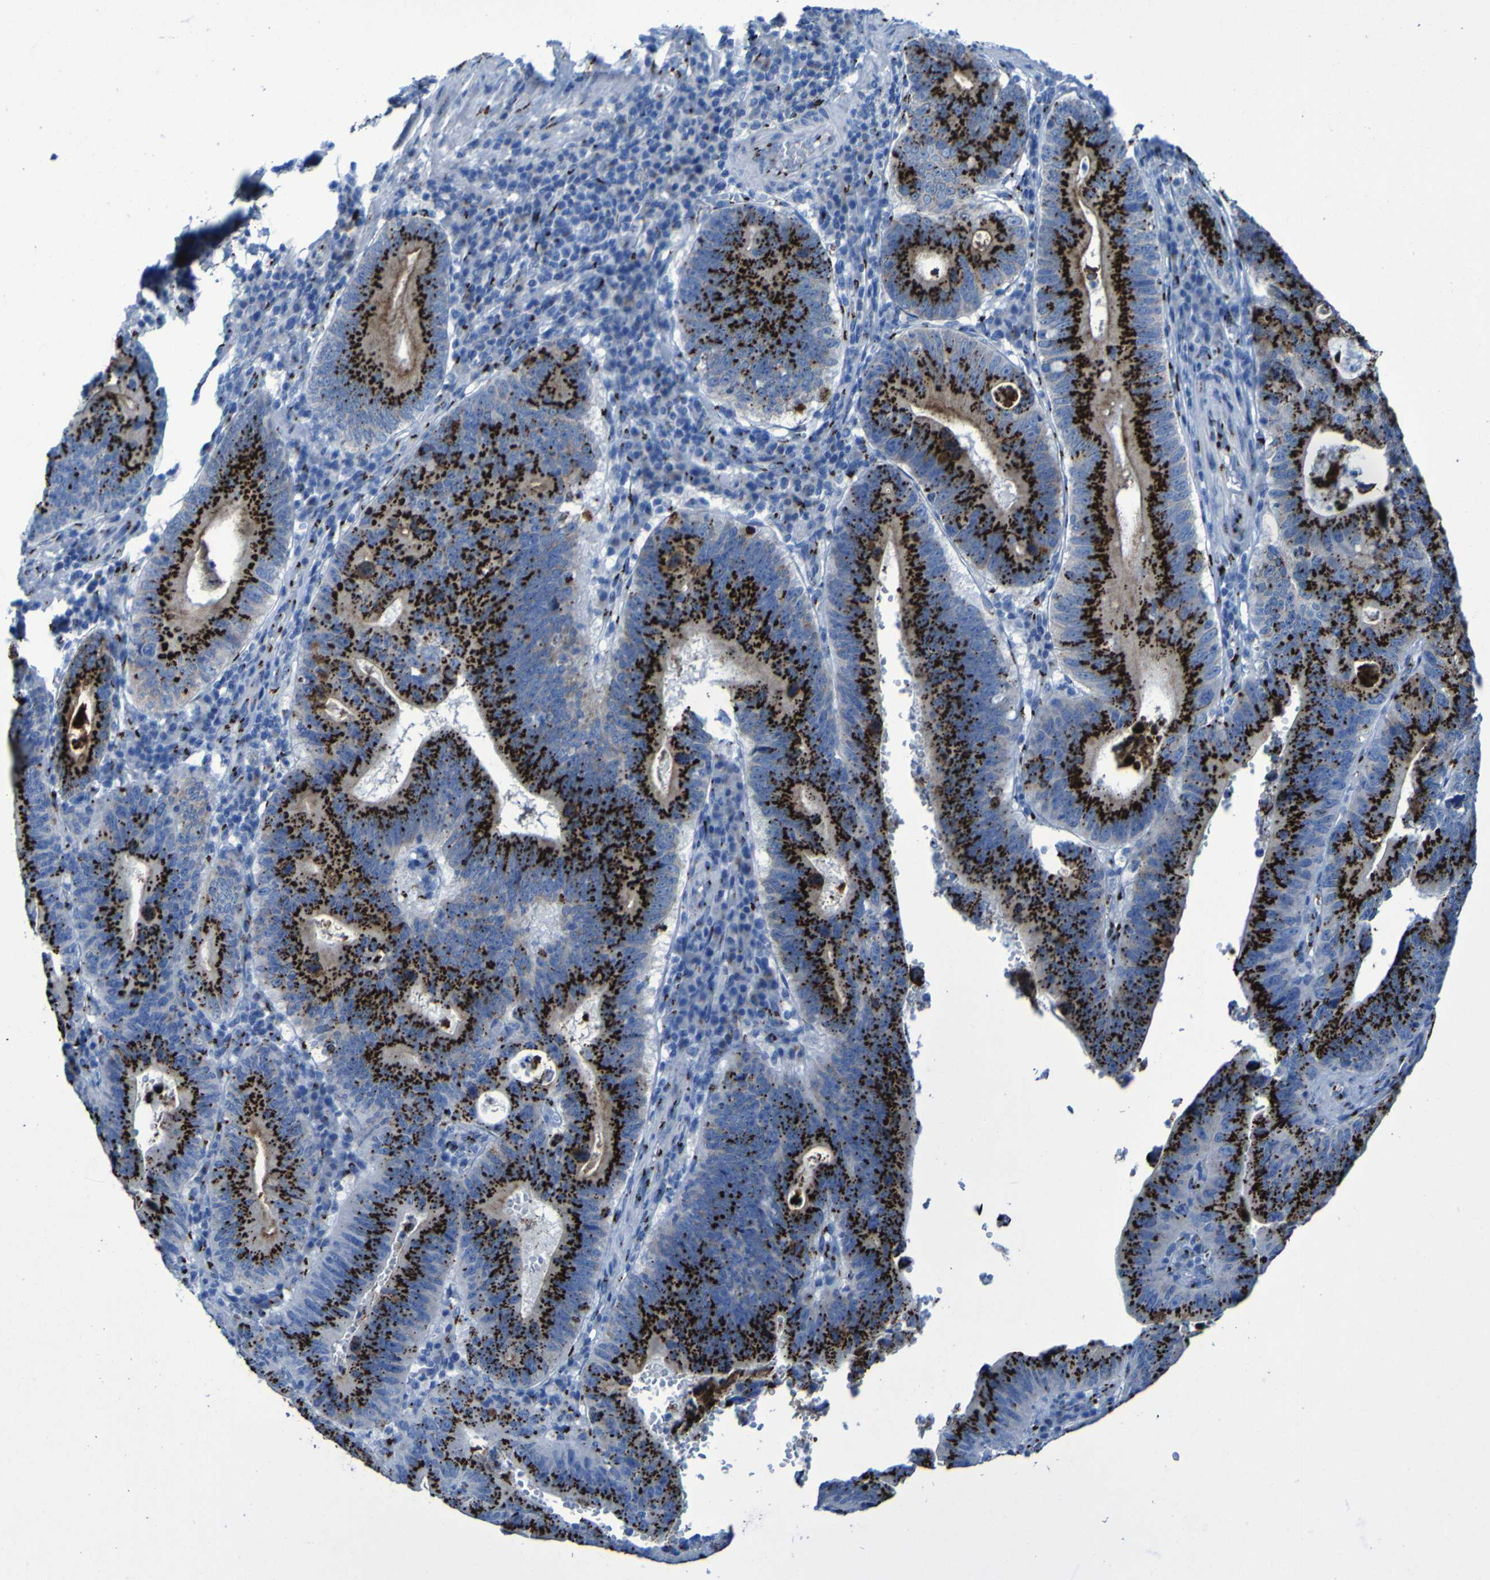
{"staining": {"intensity": "strong", "quantity": ">75%", "location": "cytoplasmic/membranous"}, "tissue": "stomach cancer", "cell_type": "Tumor cells", "image_type": "cancer", "snomed": [{"axis": "morphology", "description": "Adenocarcinoma, NOS"}, {"axis": "topography", "description": "Stomach"}], "caption": "DAB (3,3'-diaminobenzidine) immunohistochemical staining of stomach cancer (adenocarcinoma) demonstrates strong cytoplasmic/membranous protein expression in about >75% of tumor cells.", "gene": "GOLM1", "patient": {"sex": "male", "age": 59}}